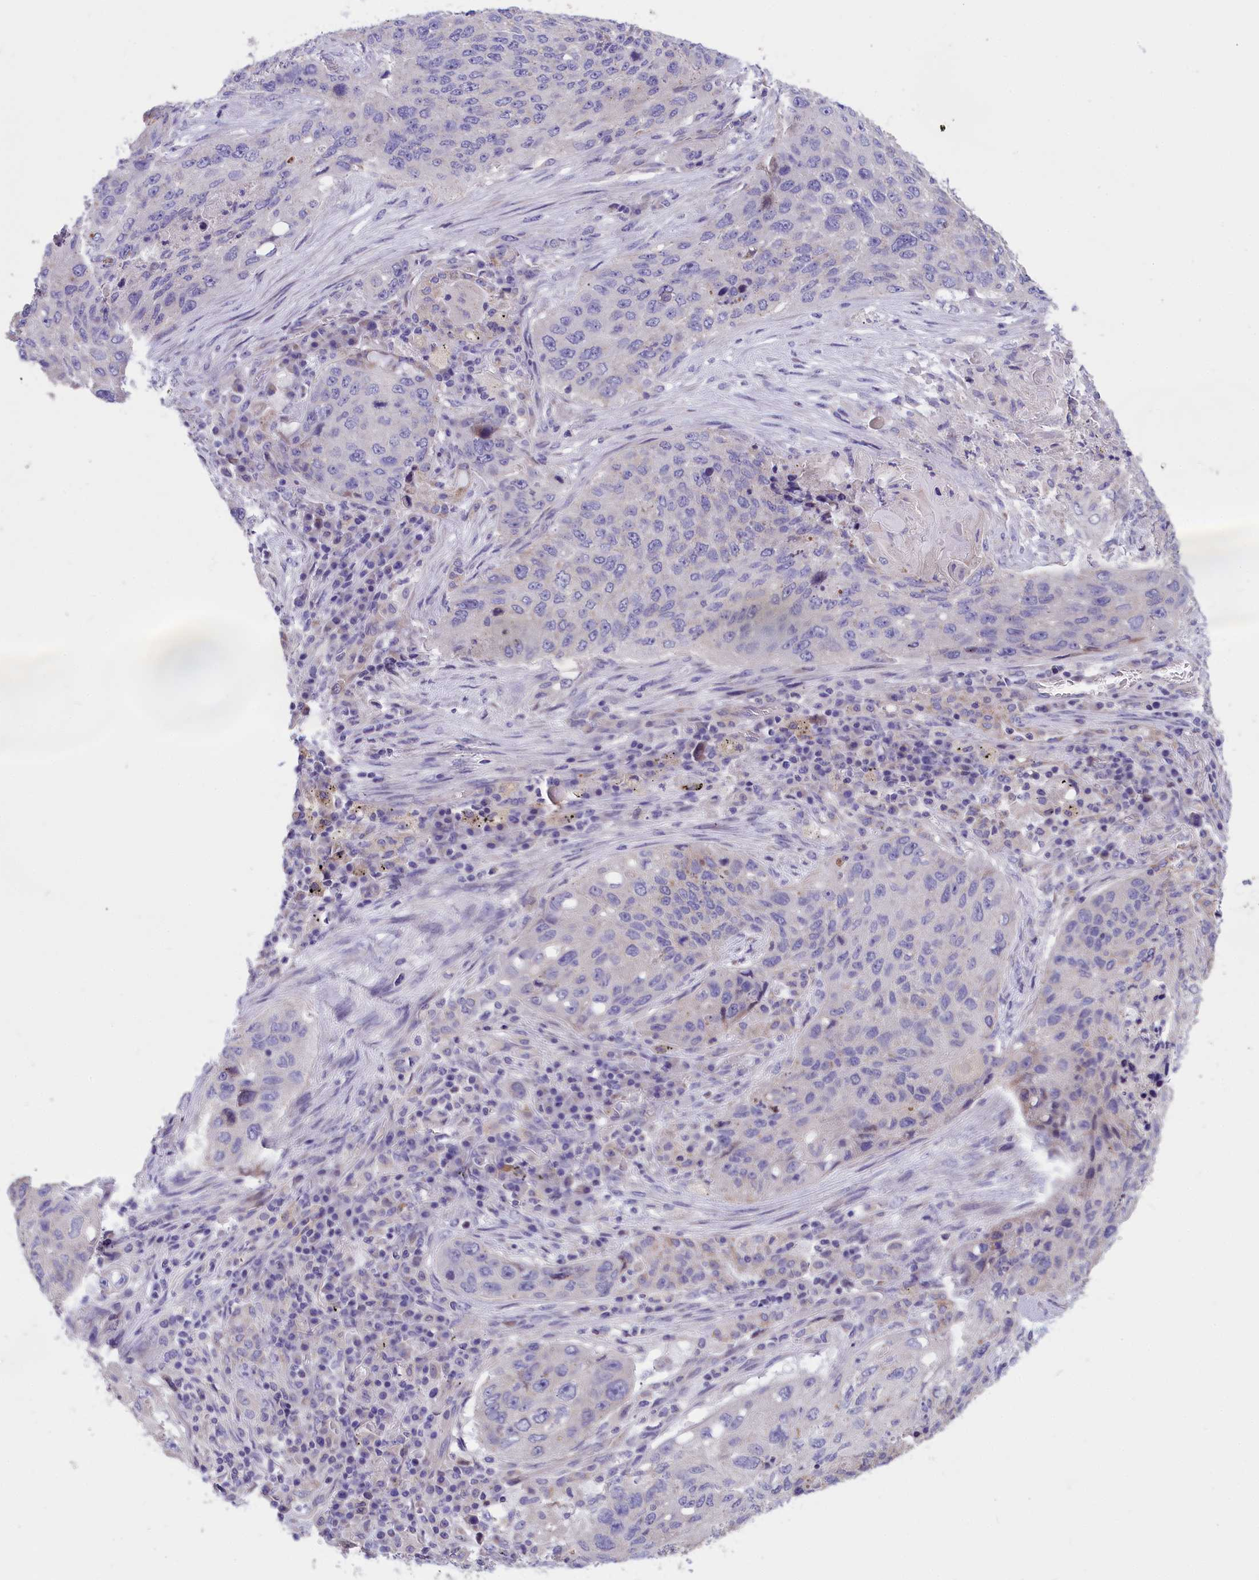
{"staining": {"intensity": "negative", "quantity": "none", "location": "none"}, "tissue": "lung cancer", "cell_type": "Tumor cells", "image_type": "cancer", "snomed": [{"axis": "morphology", "description": "Squamous cell carcinoma, NOS"}, {"axis": "topography", "description": "Lung"}], "caption": "Immunohistochemistry of human squamous cell carcinoma (lung) demonstrates no positivity in tumor cells.", "gene": "CYP2U1", "patient": {"sex": "female", "age": 63}}